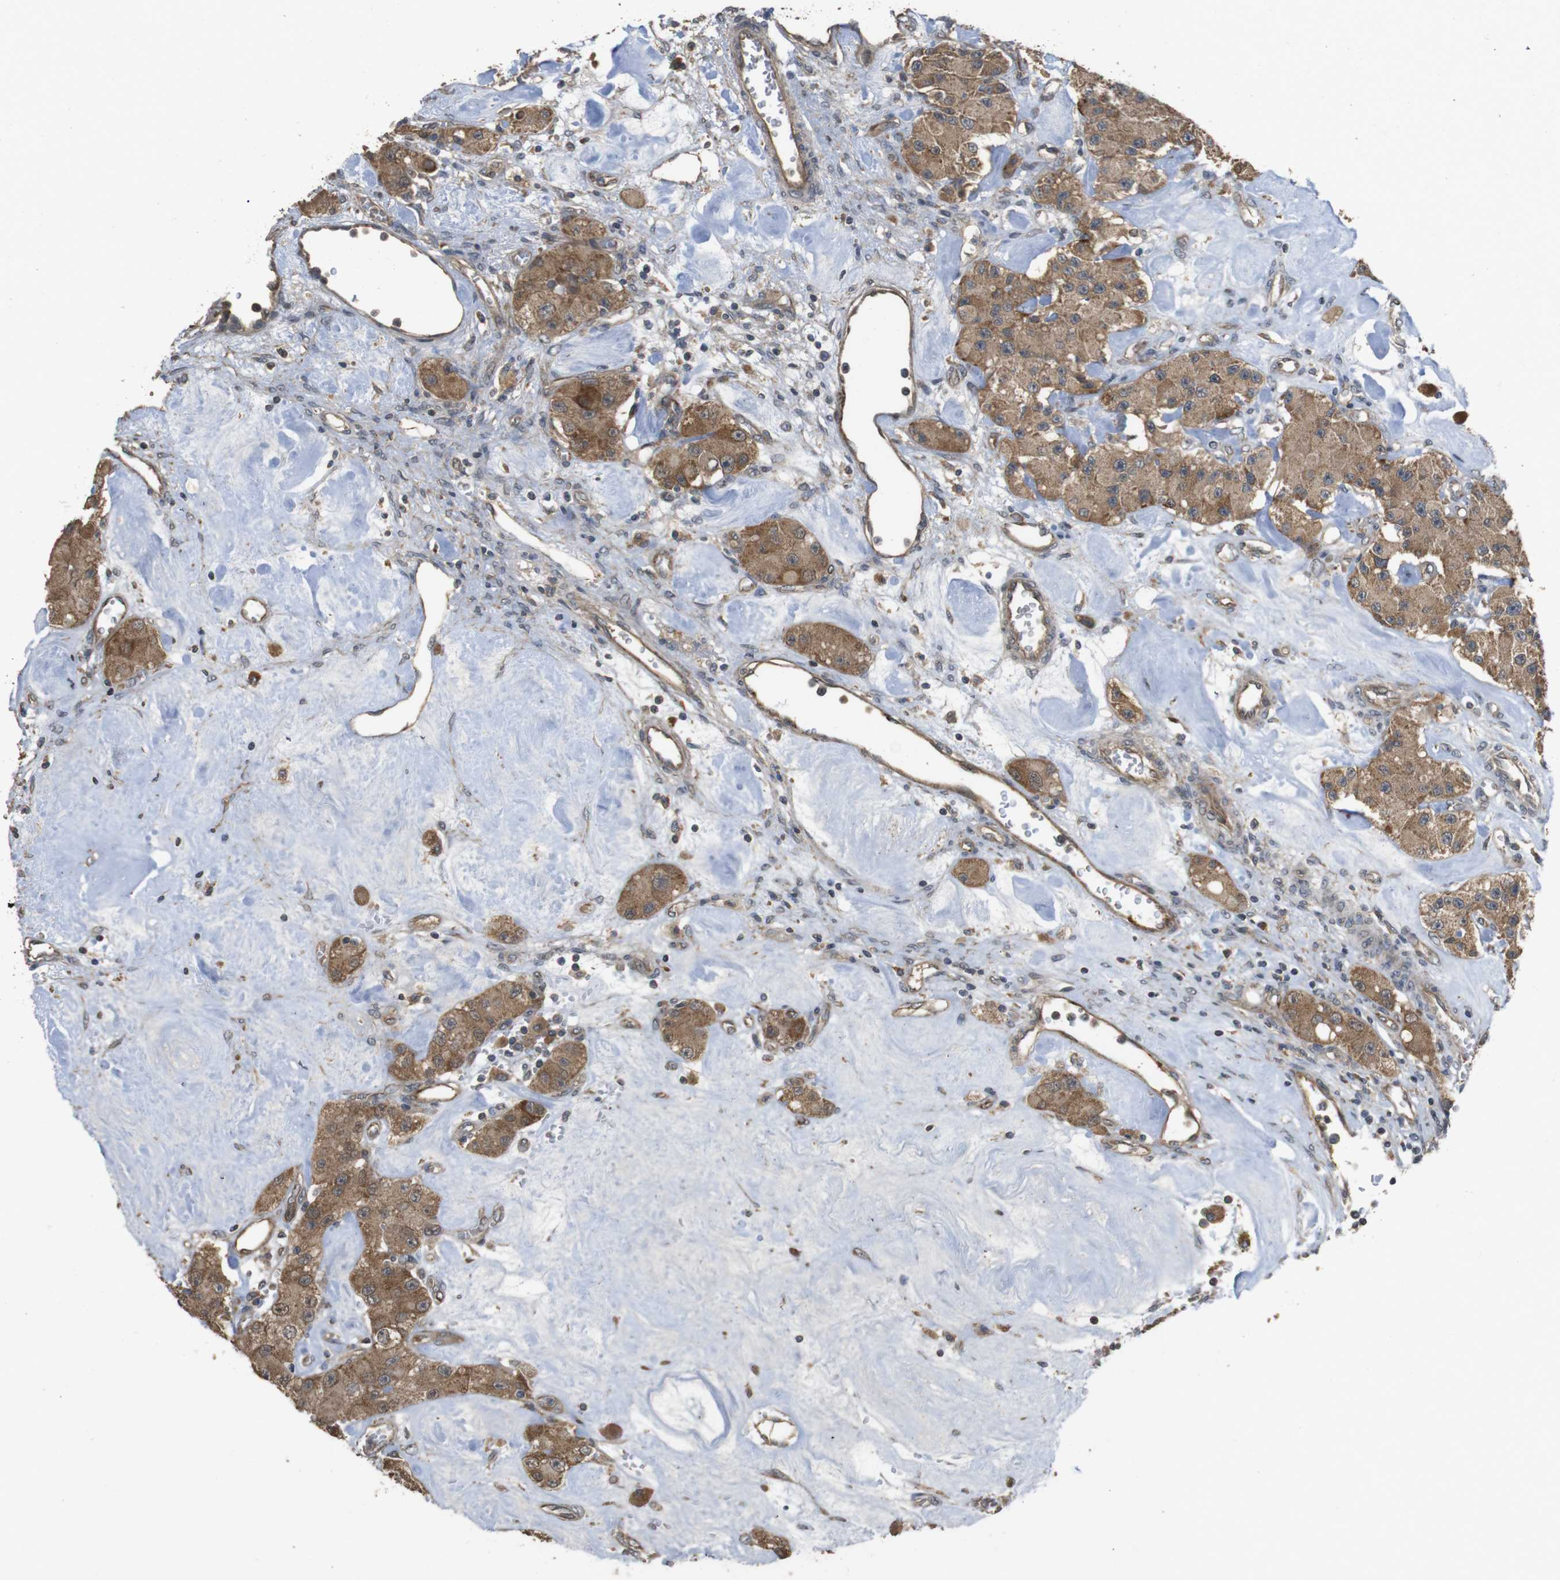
{"staining": {"intensity": "moderate", "quantity": ">75%", "location": "cytoplasmic/membranous"}, "tissue": "carcinoid", "cell_type": "Tumor cells", "image_type": "cancer", "snomed": [{"axis": "morphology", "description": "Carcinoid, malignant, NOS"}, {"axis": "topography", "description": "Pancreas"}], "caption": "Moderate cytoplasmic/membranous expression for a protein is identified in about >75% of tumor cells of carcinoid using immunohistochemistry.", "gene": "PCDHB10", "patient": {"sex": "male", "age": 41}}